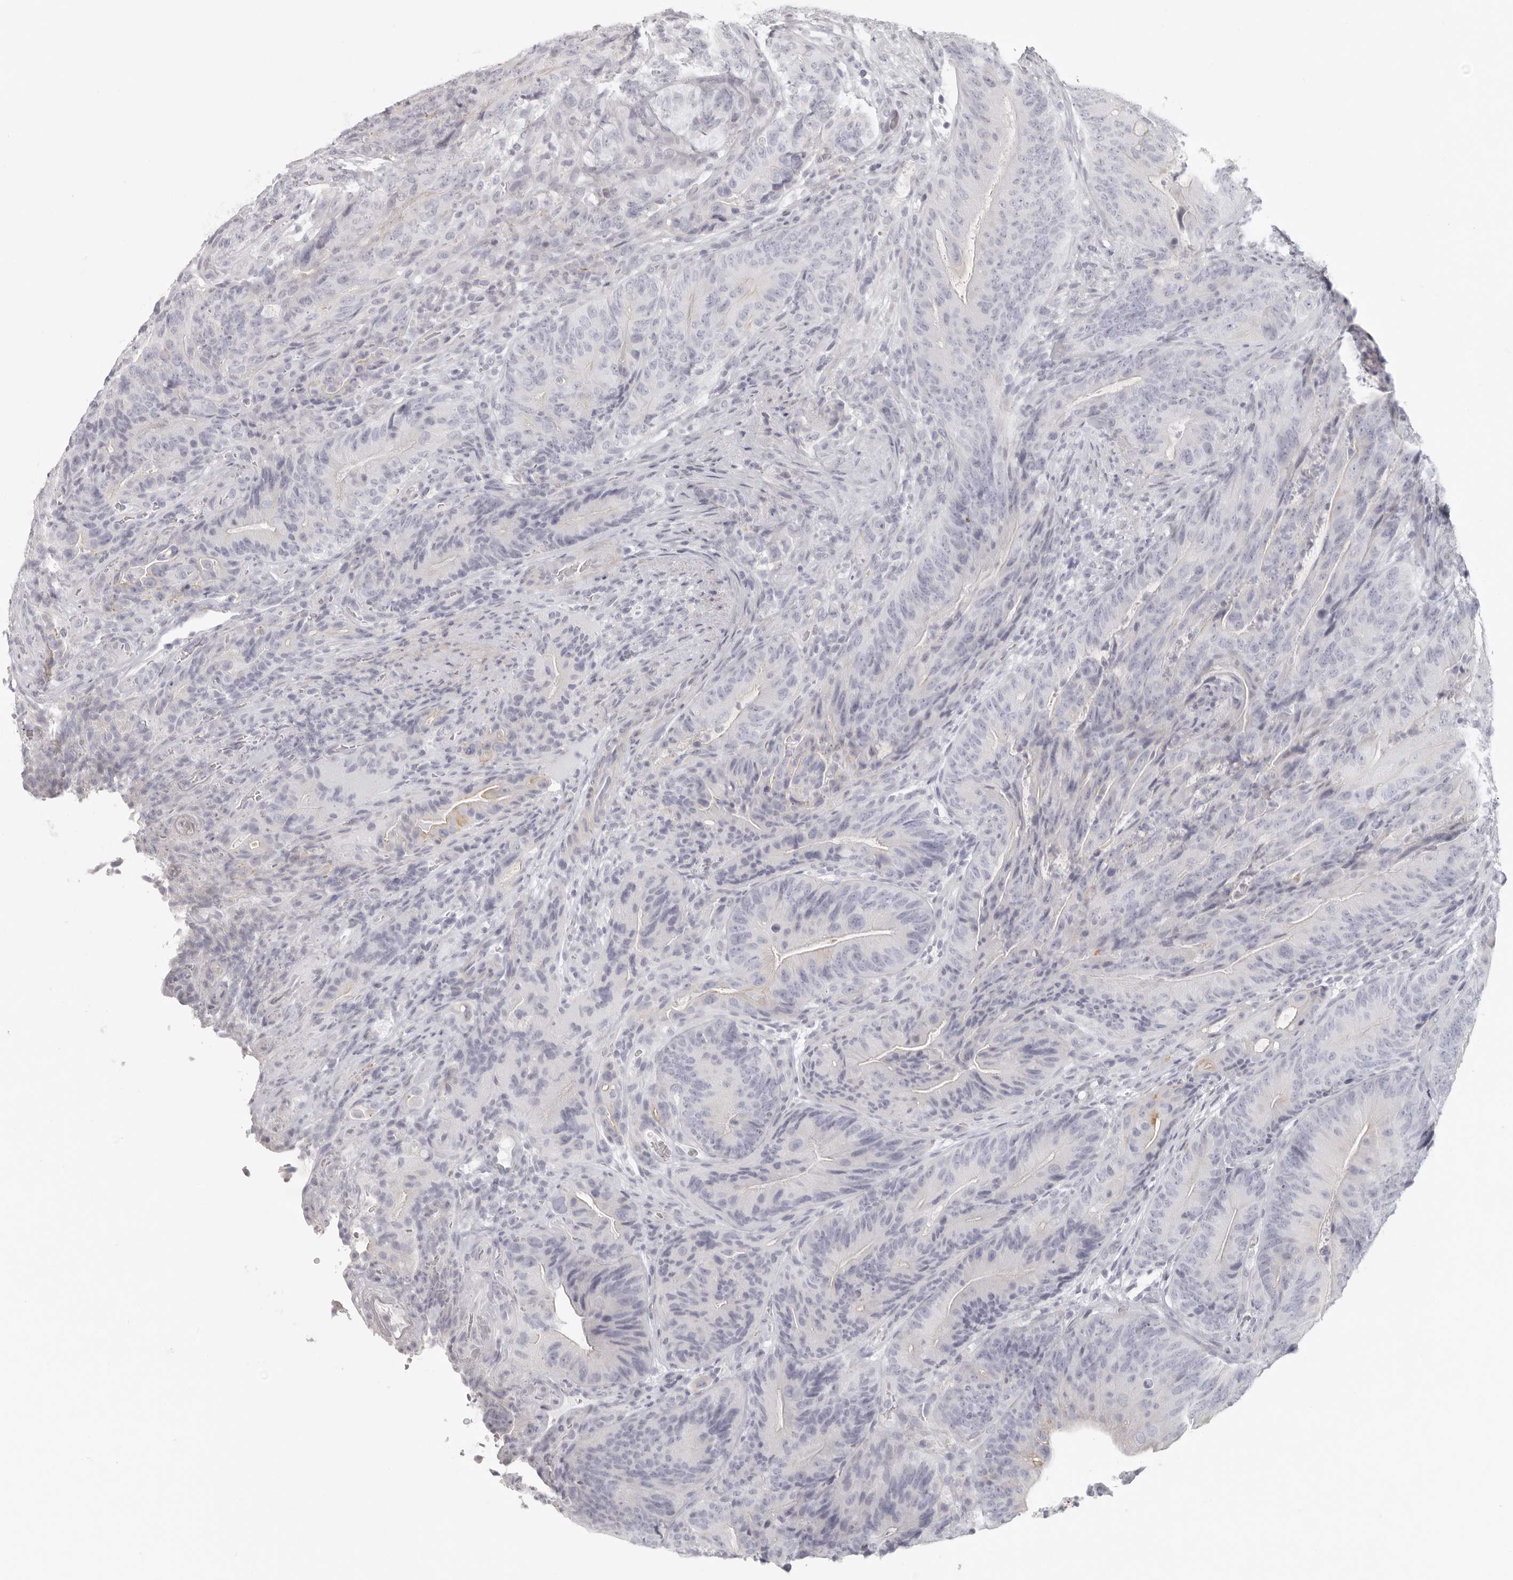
{"staining": {"intensity": "negative", "quantity": "none", "location": "none"}, "tissue": "colorectal cancer", "cell_type": "Tumor cells", "image_type": "cancer", "snomed": [{"axis": "morphology", "description": "Normal tissue, NOS"}, {"axis": "topography", "description": "Colon"}], "caption": "A histopathology image of human colorectal cancer is negative for staining in tumor cells. (DAB immunohistochemistry visualized using brightfield microscopy, high magnification).", "gene": "RXFP1", "patient": {"sex": "female", "age": 82}}